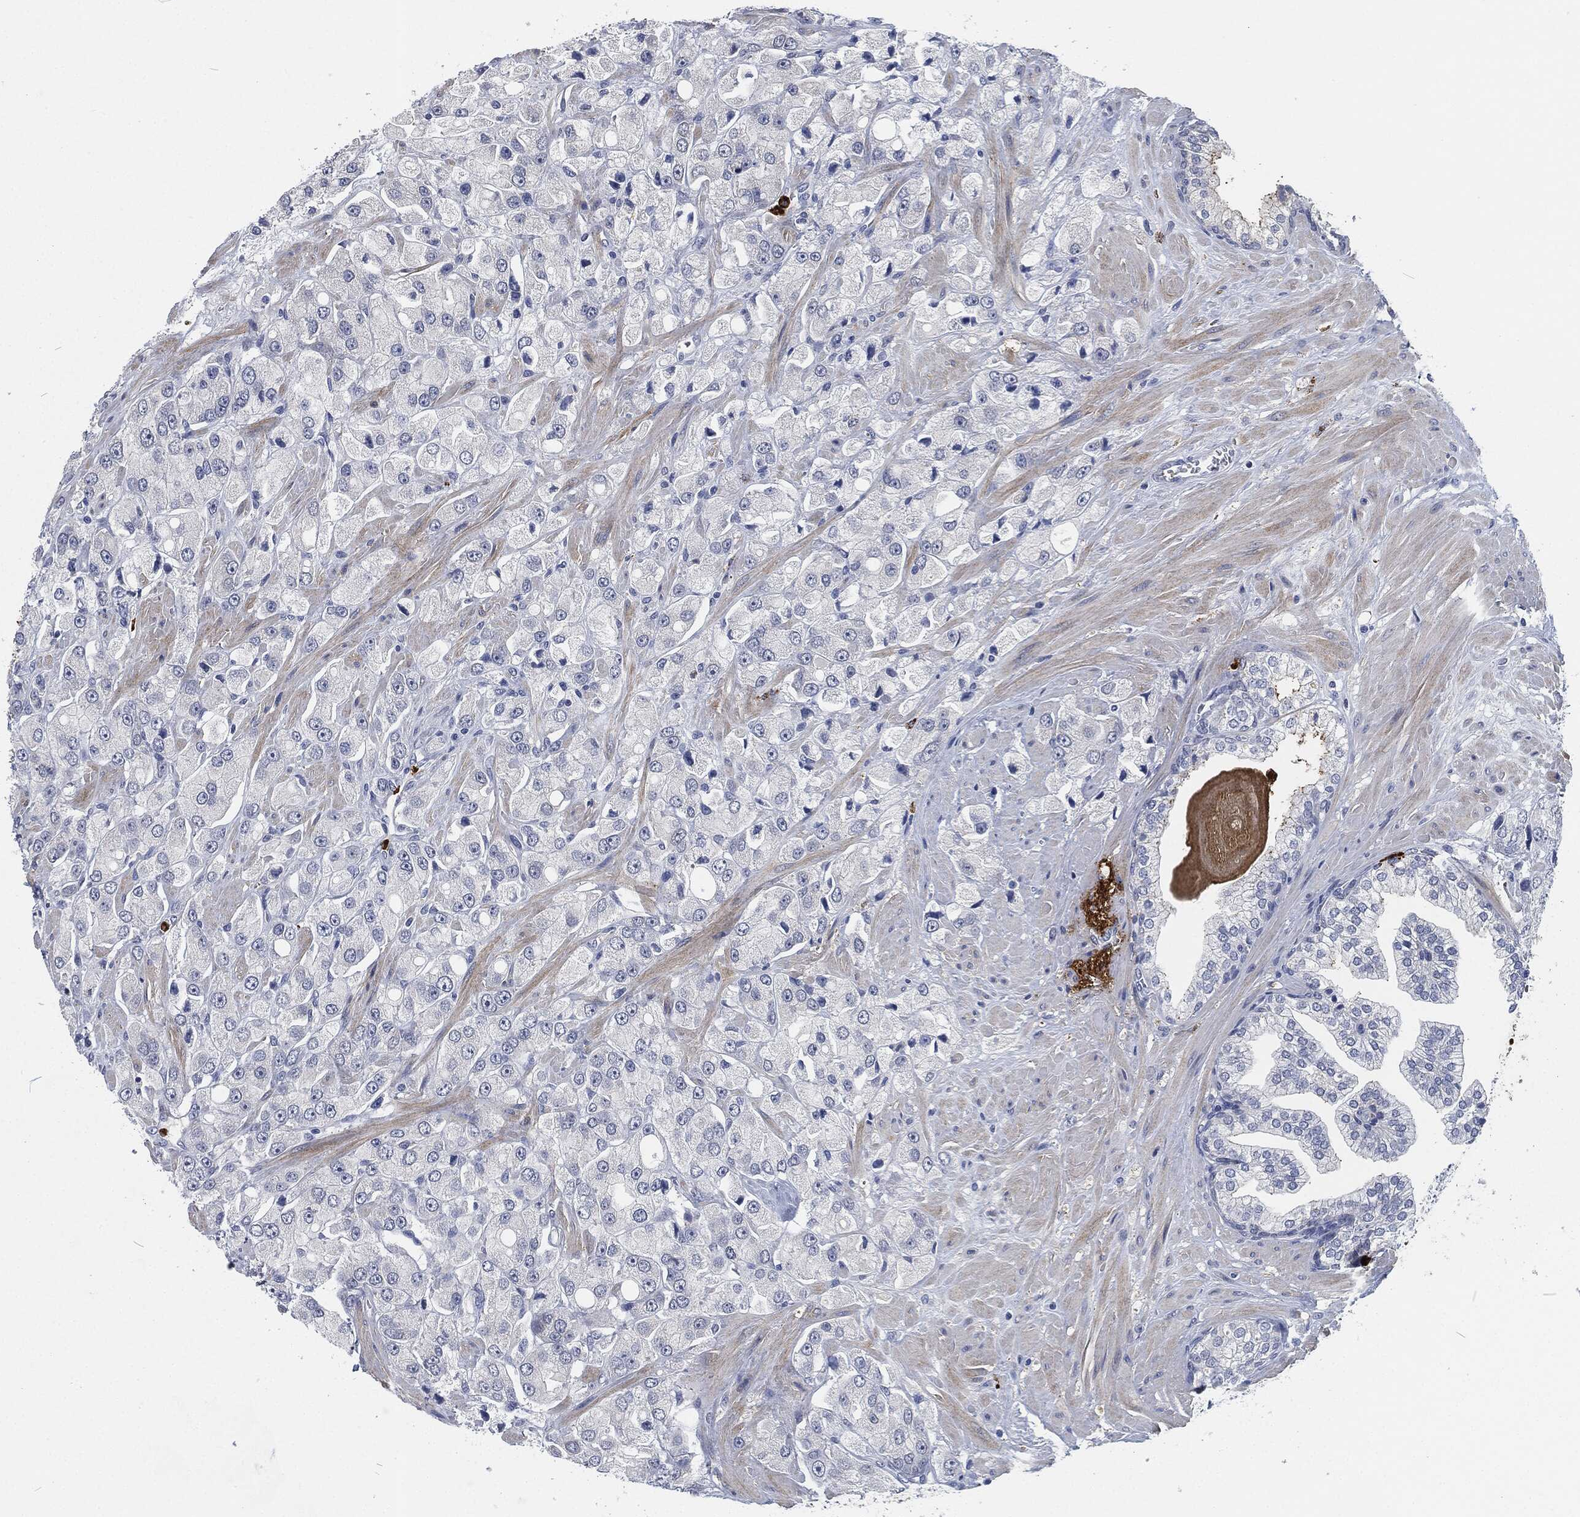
{"staining": {"intensity": "negative", "quantity": "none", "location": "none"}, "tissue": "prostate cancer", "cell_type": "Tumor cells", "image_type": "cancer", "snomed": [{"axis": "morphology", "description": "Adenocarcinoma, NOS"}, {"axis": "topography", "description": "Prostate and seminal vesicle, NOS"}, {"axis": "topography", "description": "Prostate"}], "caption": "Immunohistochemistry (IHC) of prostate cancer demonstrates no staining in tumor cells.", "gene": "MPO", "patient": {"sex": "male", "age": 64}}